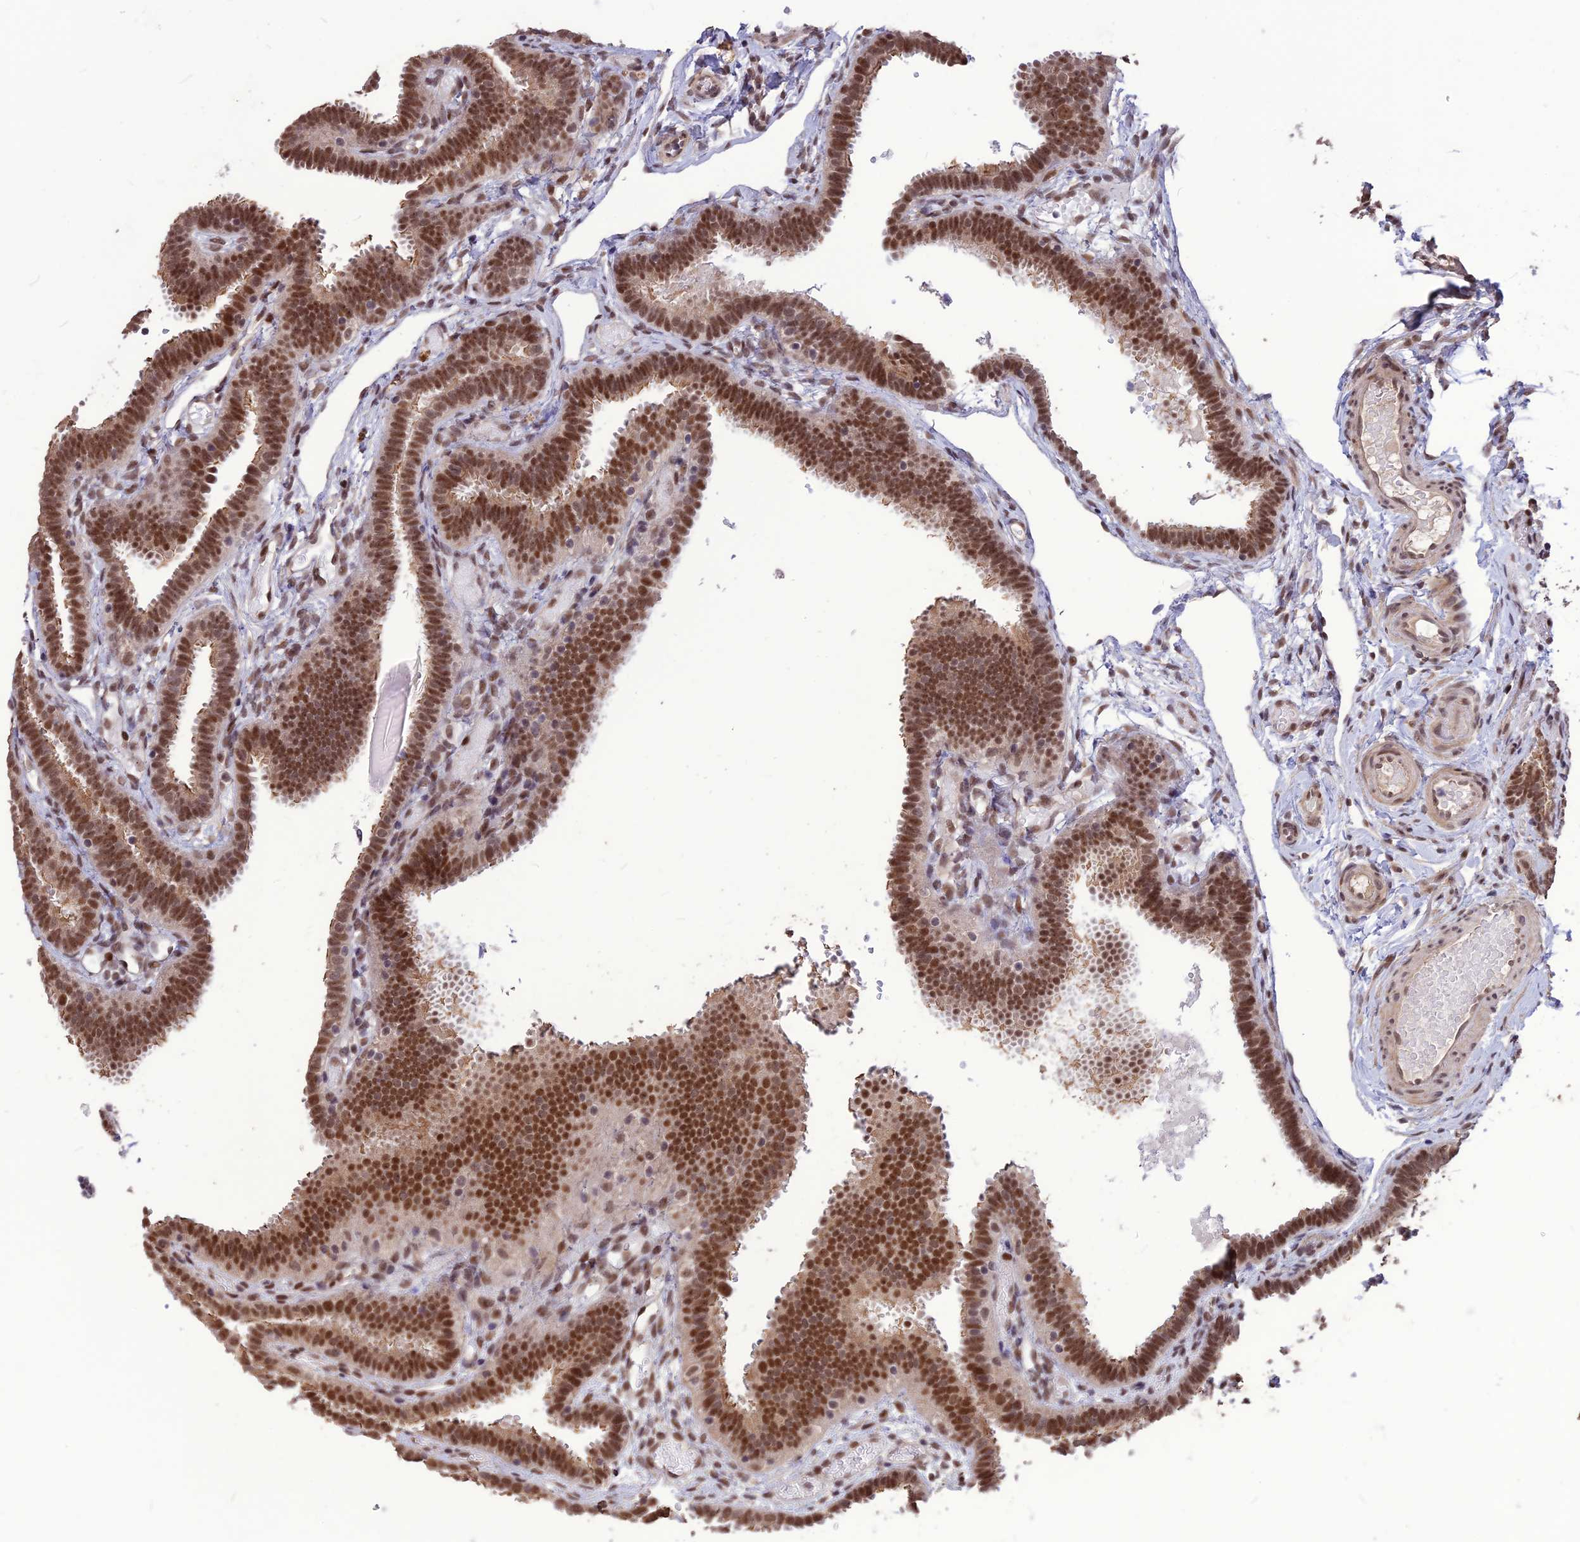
{"staining": {"intensity": "moderate", "quantity": ">75%", "location": "nuclear"}, "tissue": "fallopian tube", "cell_type": "Glandular cells", "image_type": "normal", "snomed": [{"axis": "morphology", "description": "Normal tissue, NOS"}, {"axis": "topography", "description": "Fallopian tube"}], "caption": "Immunohistochemistry (IHC) staining of benign fallopian tube, which displays medium levels of moderate nuclear positivity in about >75% of glandular cells indicating moderate nuclear protein staining. The staining was performed using DAB (3,3'-diaminobenzidine) (brown) for protein detection and nuclei were counterstained in hematoxylin (blue).", "gene": "DIS3", "patient": {"sex": "female", "age": 37}}